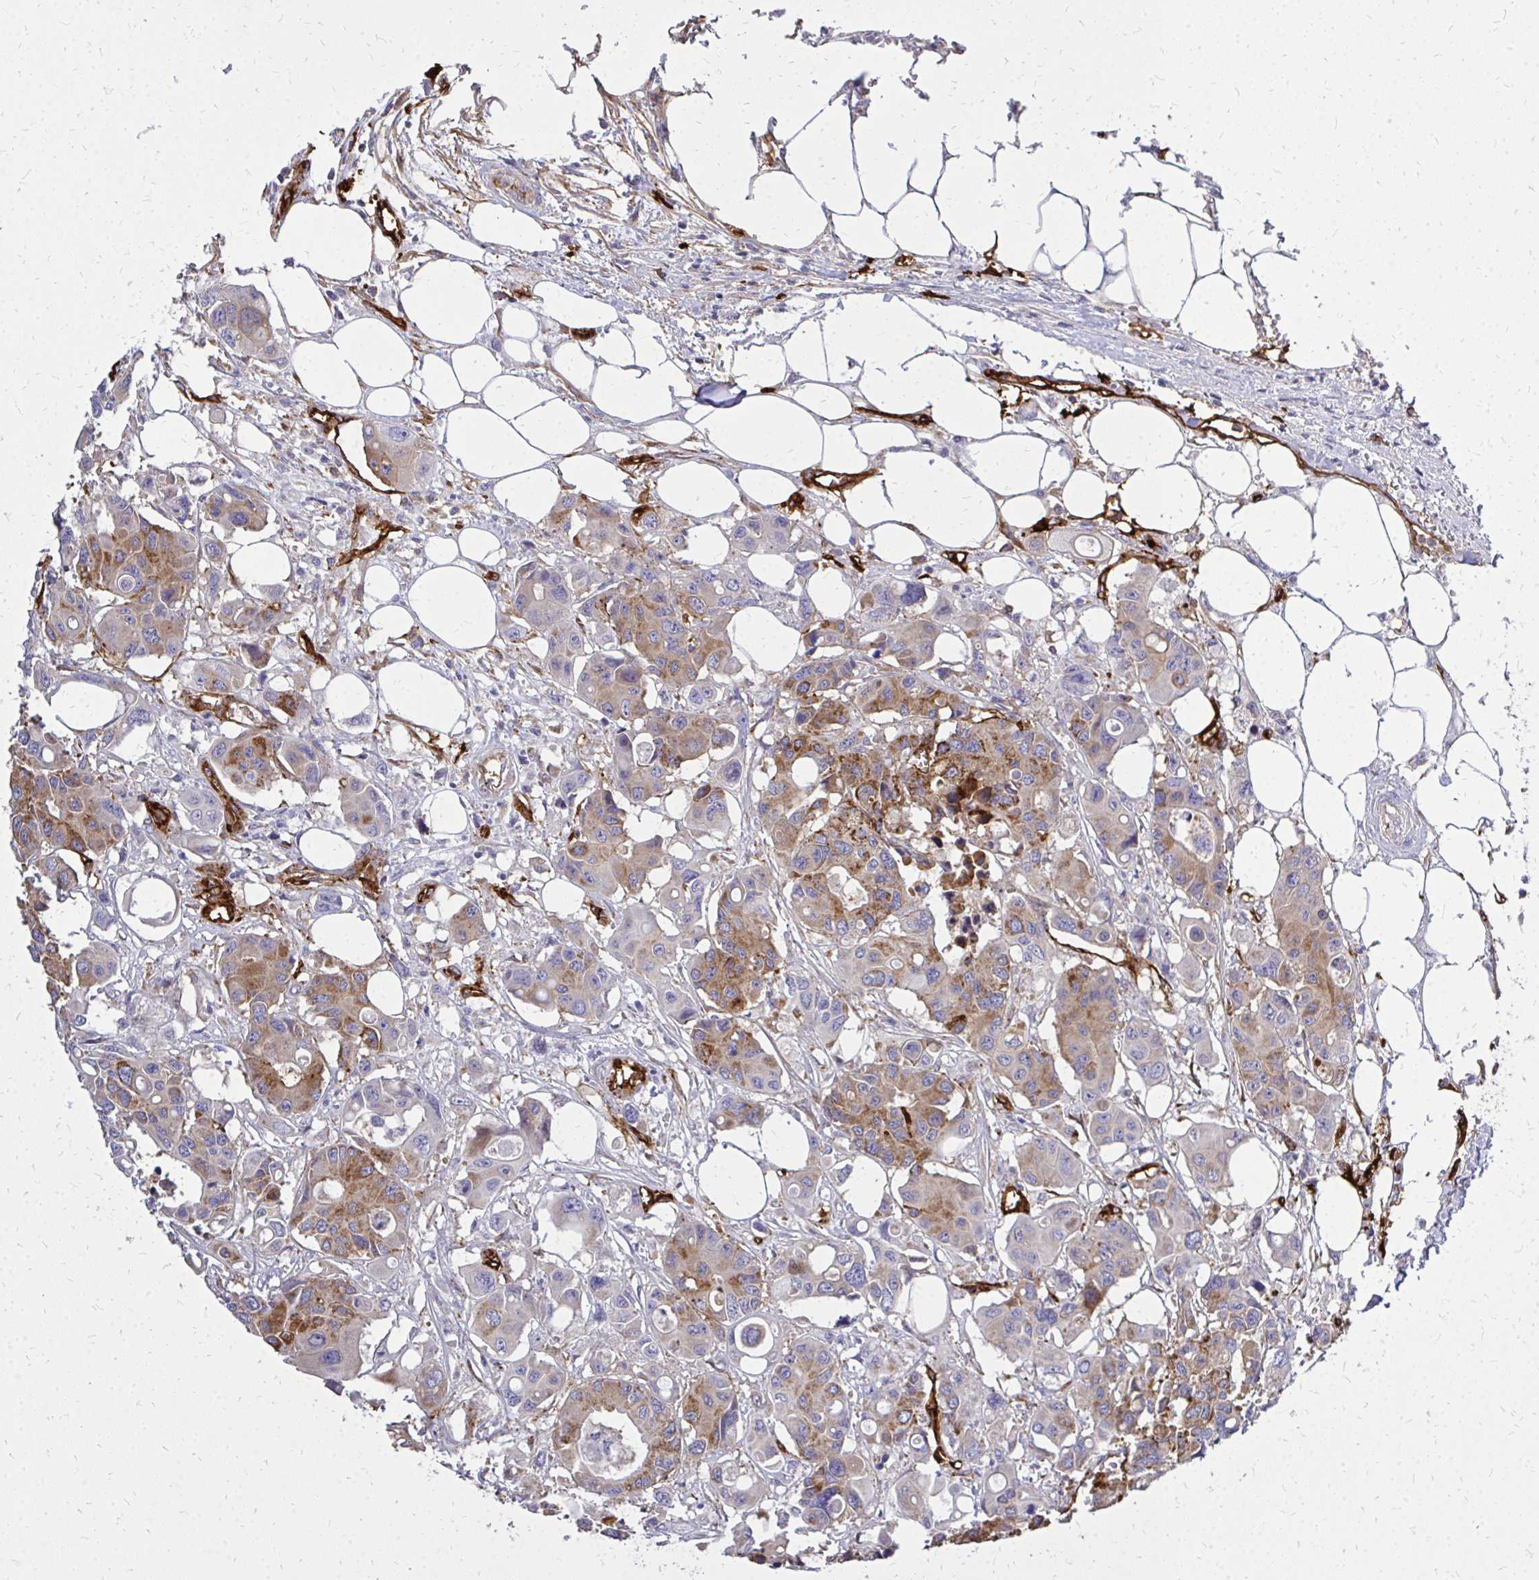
{"staining": {"intensity": "moderate", "quantity": "25%-75%", "location": "cytoplasmic/membranous"}, "tissue": "colorectal cancer", "cell_type": "Tumor cells", "image_type": "cancer", "snomed": [{"axis": "morphology", "description": "Adenocarcinoma, NOS"}, {"axis": "topography", "description": "Colon"}], "caption": "Immunohistochemical staining of colorectal cancer (adenocarcinoma) reveals medium levels of moderate cytoplasmic/membranous protein staining in about 25%-75% of tumor cells. (Stains: DAB (3,3'-diaminobenzidine) in brown, nuclei in blue, Microscopy: brightfield microscopy at high magnification).", "gene": "MARCKSL1", "patient": {"sex": "male", "age": 77}}